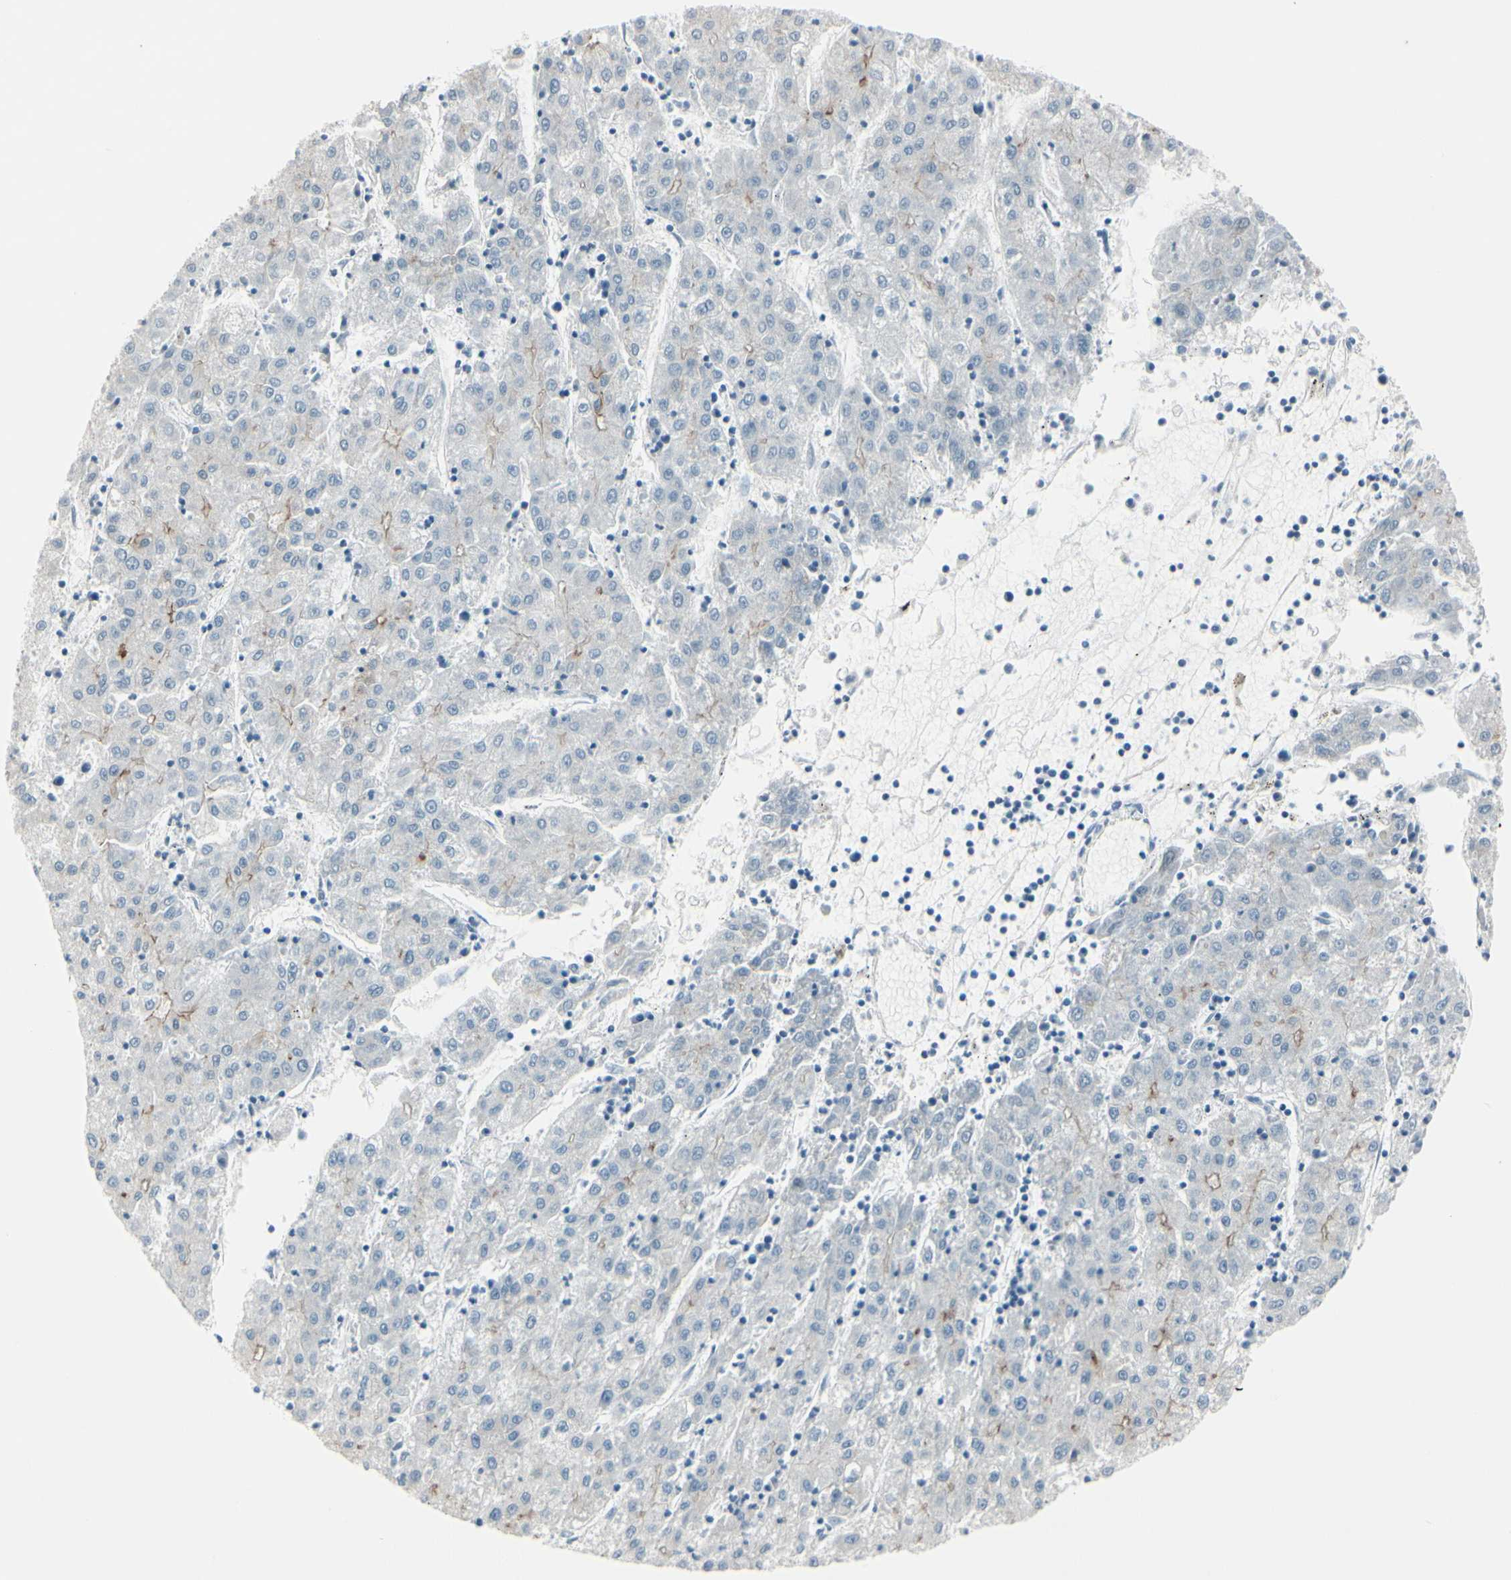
{"staining": {"intensity": "weak", "quantity": "<25%", "location": "cytoplasmic/membranous"}, "tissue": "liver cancer", "cell_type": "Tumor cells", "image_type": "cancer", "snomed": [{"axis": "morphology", "description": "Carcinoma, Hepatocellular, NOS"}, {"axis": "topography", "description": "Liver"}], "caption": "Hepatocellular carcinoma (liver) was stained to show a protein in brown. There is no significant expression in tumor cells. The staining was performed using DAB to visualize the protein expression in brown, while the nuclei were stained in blue with hematoxylin (Magnification: 20x).", "gene": "CDHR5", "patient": {"sex": "male", "age": 72}}